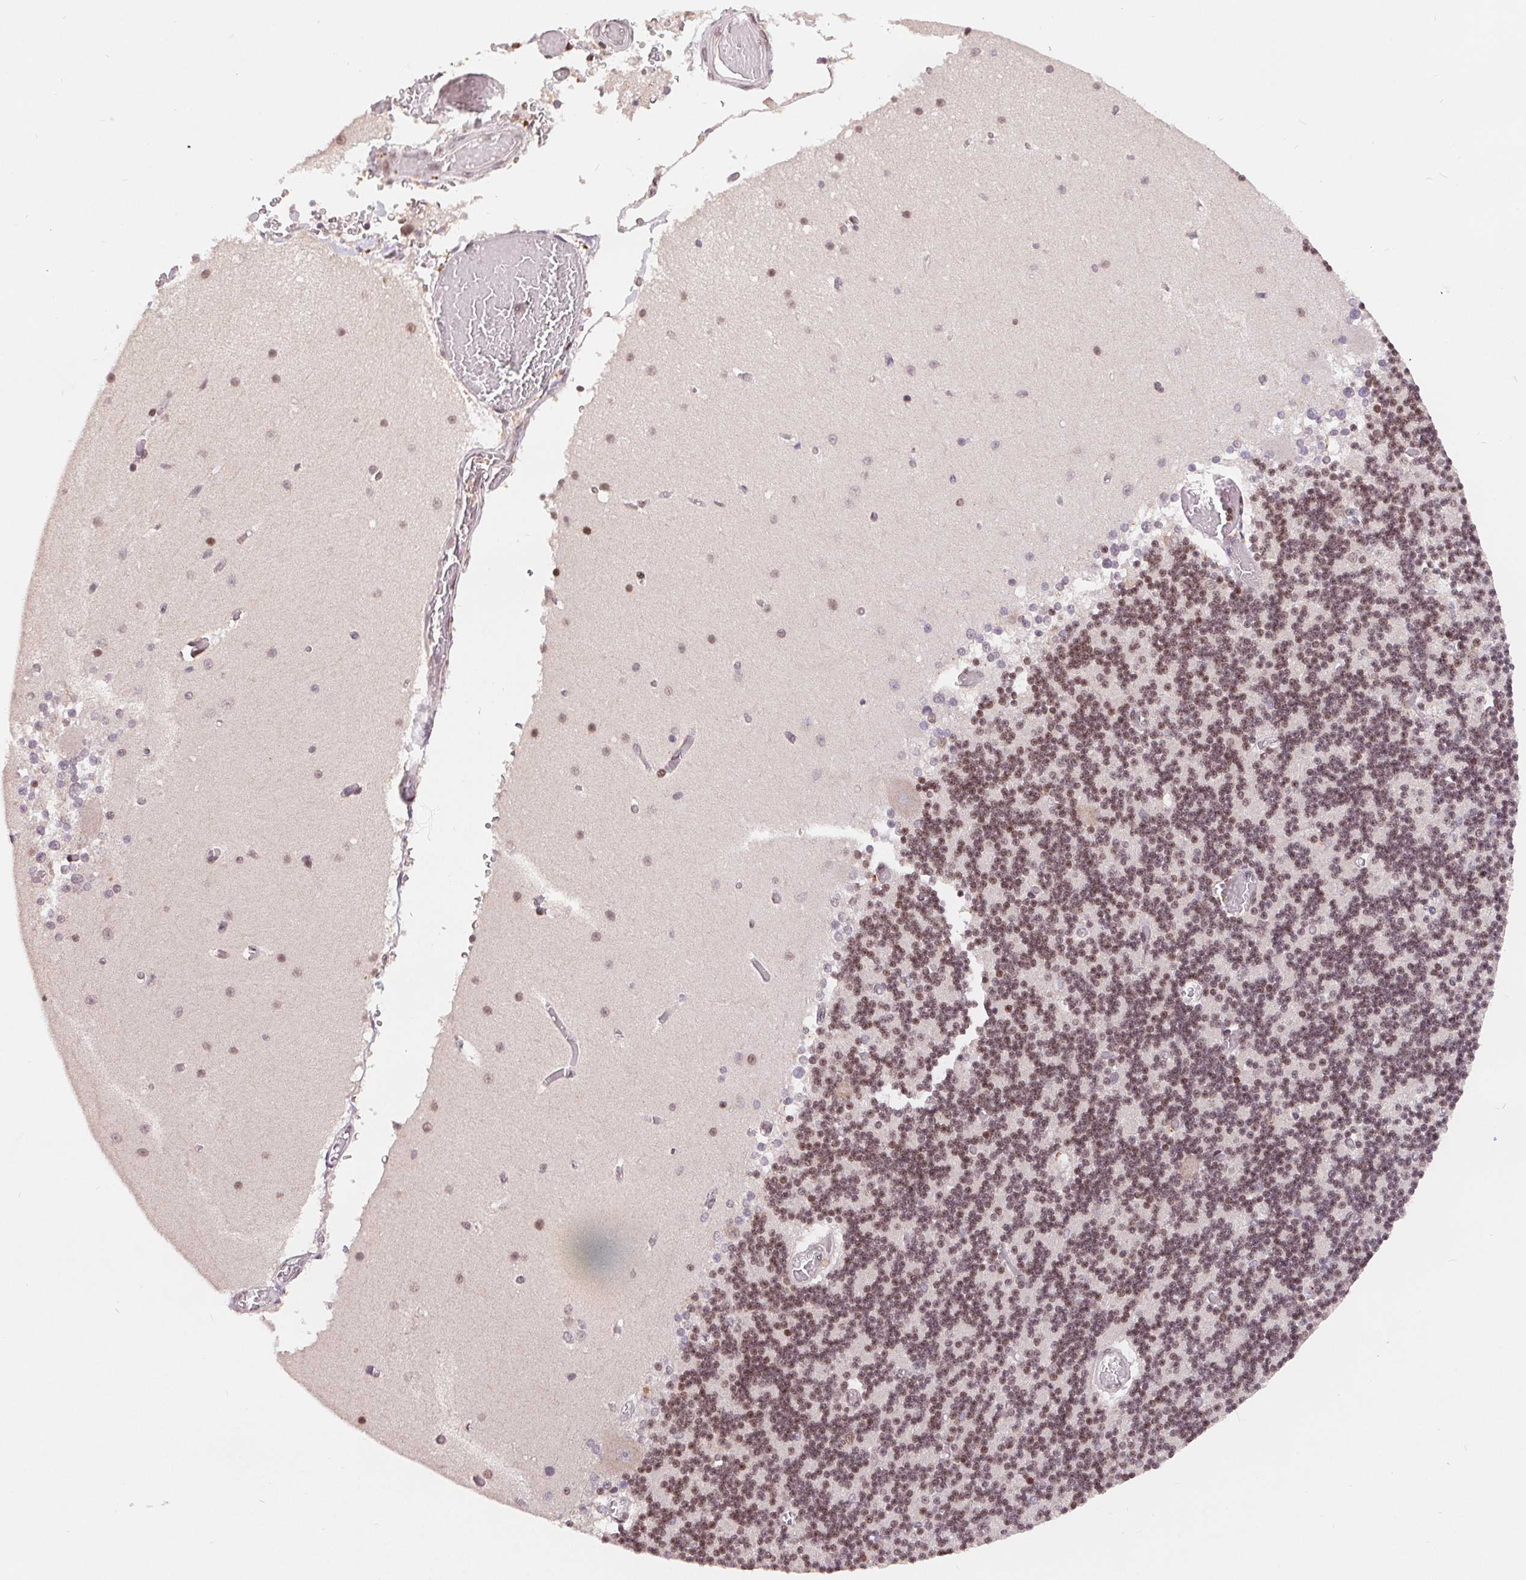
{"staining": {"intensity": "weak", "quantity": "<25%", "location": "nuclear"}, "tissue": "cerebellum", "cell_type": "Cells in granular layer", "image_type": "normal", "snomed": [{"axis": "morphology", "description": "Normal tissue, NOS"}, {"axis": "topography", "description": "Cerebellum"}], "caption": "Immunohistochemistry of normal cerebellum shows no positivity in cells in granular layer.", "gene": "HMGN3", "patient": {"sex": "female", "age": 28}}